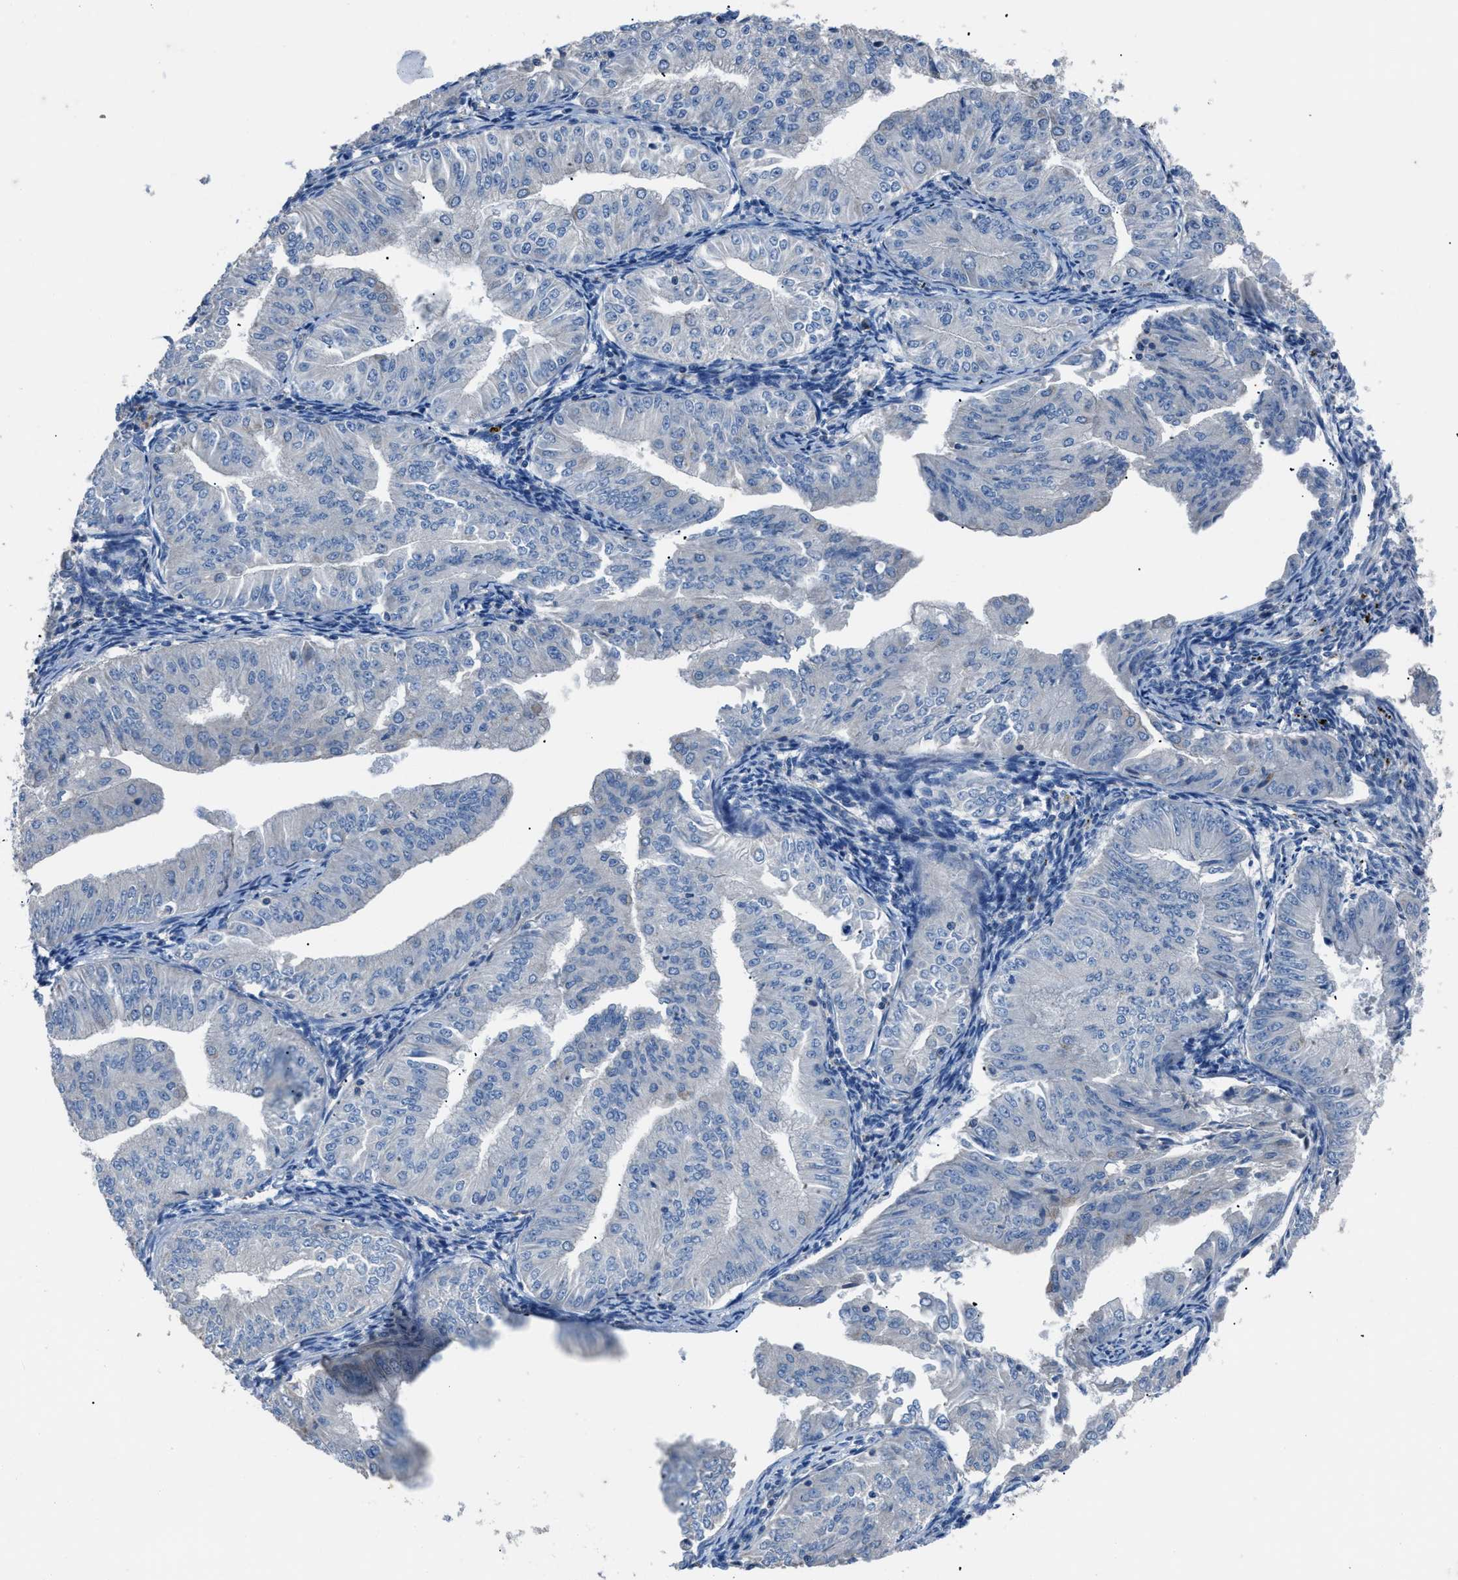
{"staining": {"intensity": "negative", "quantity": "none", "location": "none"}, "tissue": "endometrial cancer", "cell_type": "Tumor cells", "image_type": "cancer", "snomed": [{"axis": "morphology", "description": "Normal tissue, NOS"}, {"axis": "morphology", "description": "Adenocarcinoma, NOS"}, {"axis": "topography", "description": "Endometrium"}], "caption": "Endometrial adenocarcinoma was stained to show a protein in brown. There is no significant expression in tumor cells. (DAB immunohistochemistry (IHC), high magnification).", "gene": "SGCZ", "patient": {"sex": "female", "age": 53}}